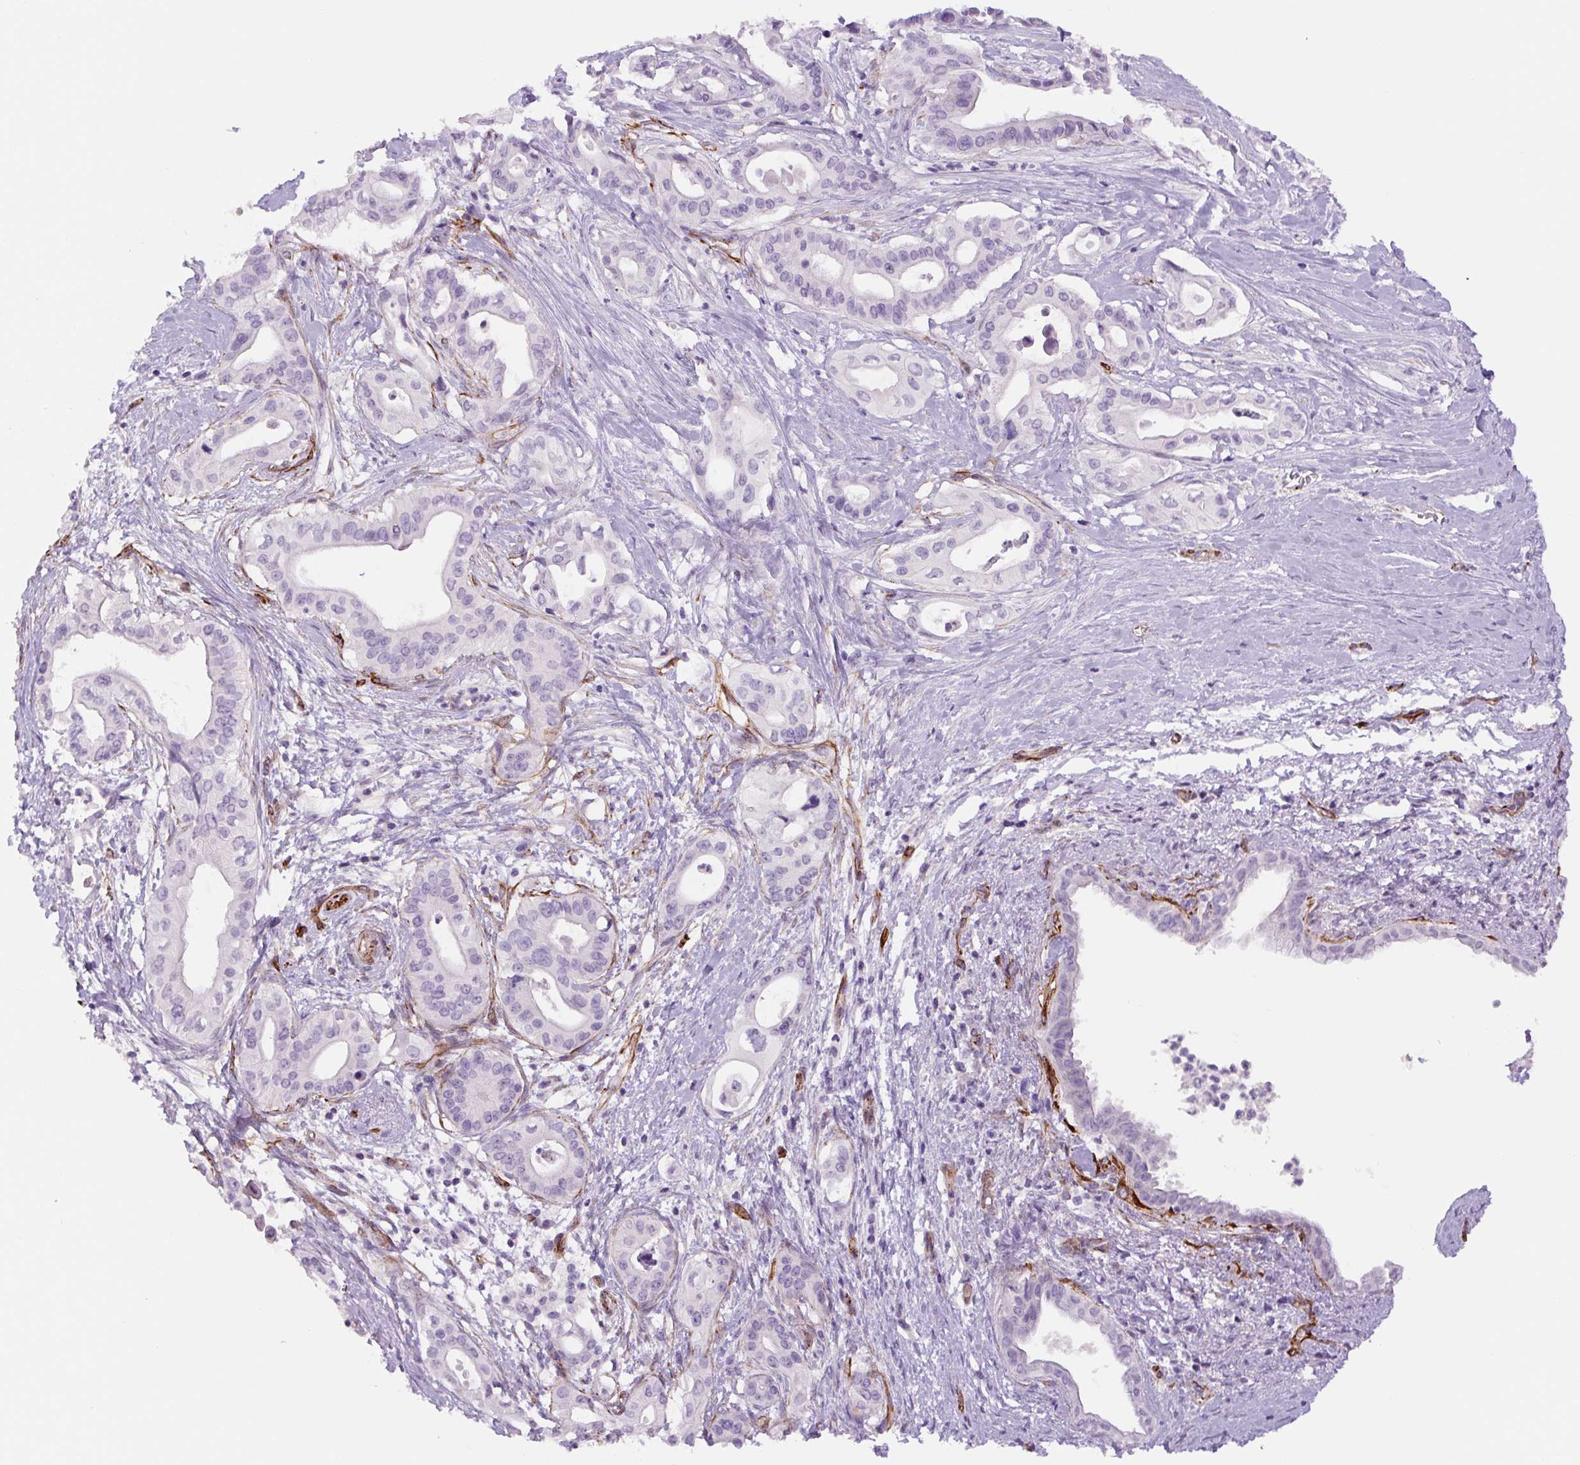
{"staining": {"intensity": "negative", "quantity": "none", "location": "none"}, "tissue": "pancreatic cancer", "cell_type": "Tumor cells", "image_type": "cancer", "snomed": [{"axis": "morphology", "description": "Adenocarcinoma, NOS"}, {"axis": "topography", "description": "Pancreas"}], "caption": "This is an immunohistochemistry (IHC) histopathology image of human pancreatic adenocarcinoma. There is no positivity in tumor cells.", "gene": "NES", "patient": {"sex": "female", "age": 77}}